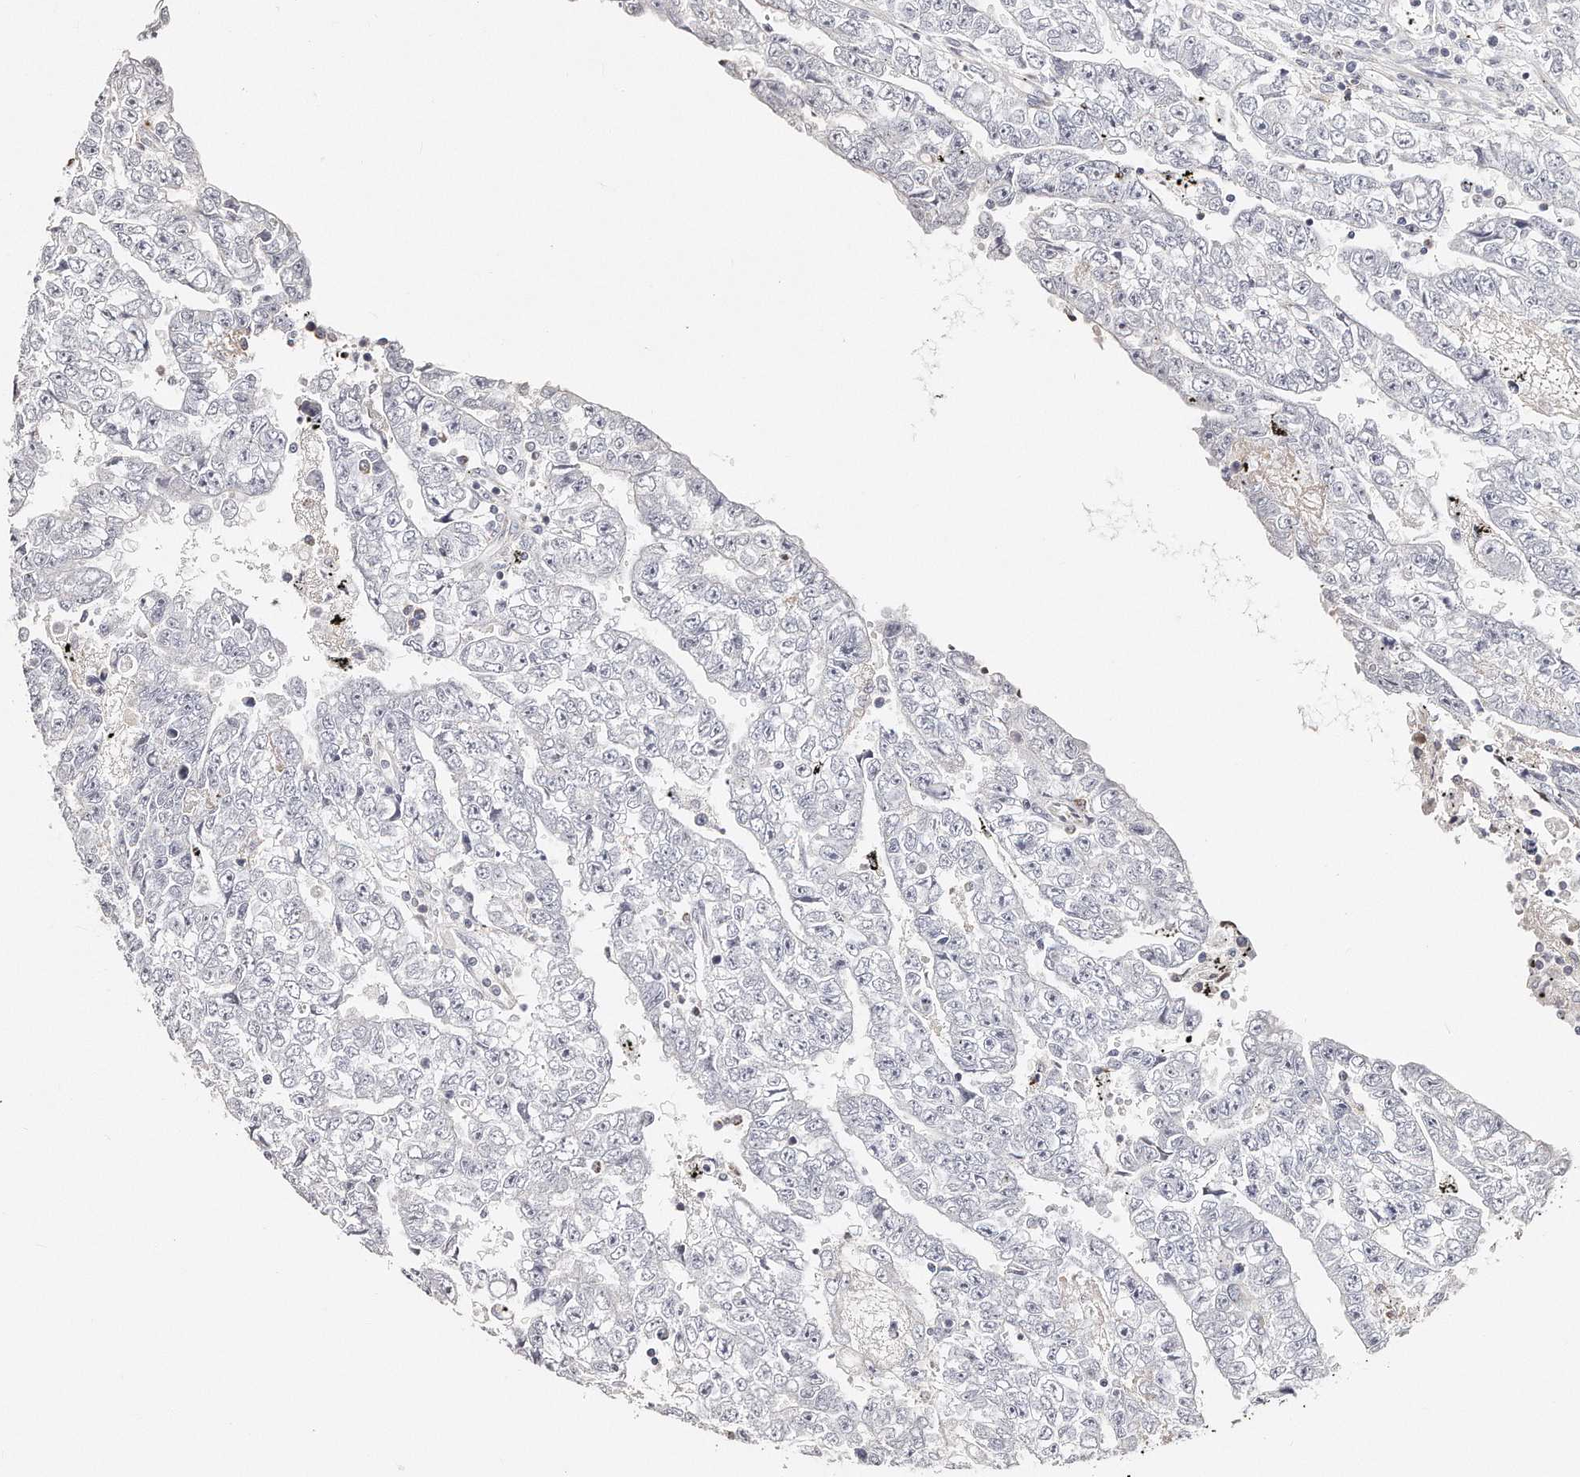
{"staining": {"intensity": "negative", "quantity": "none", "location": "none"}, "tissue": "testis cancer", "cell_type": "Tumor cells", "image_type": "cancer", "snomed": [{"axis": "morphology", "description": "Carcinoma, Embryonal, NOS"}, {"axis": "topography", "description": "Testis"}], "caption": "Tumor cells are negative for brown protein staining in testis embryonal carcinoma.", "gene": "RTKN", "patient": {"sex": "male", "age": 25}}